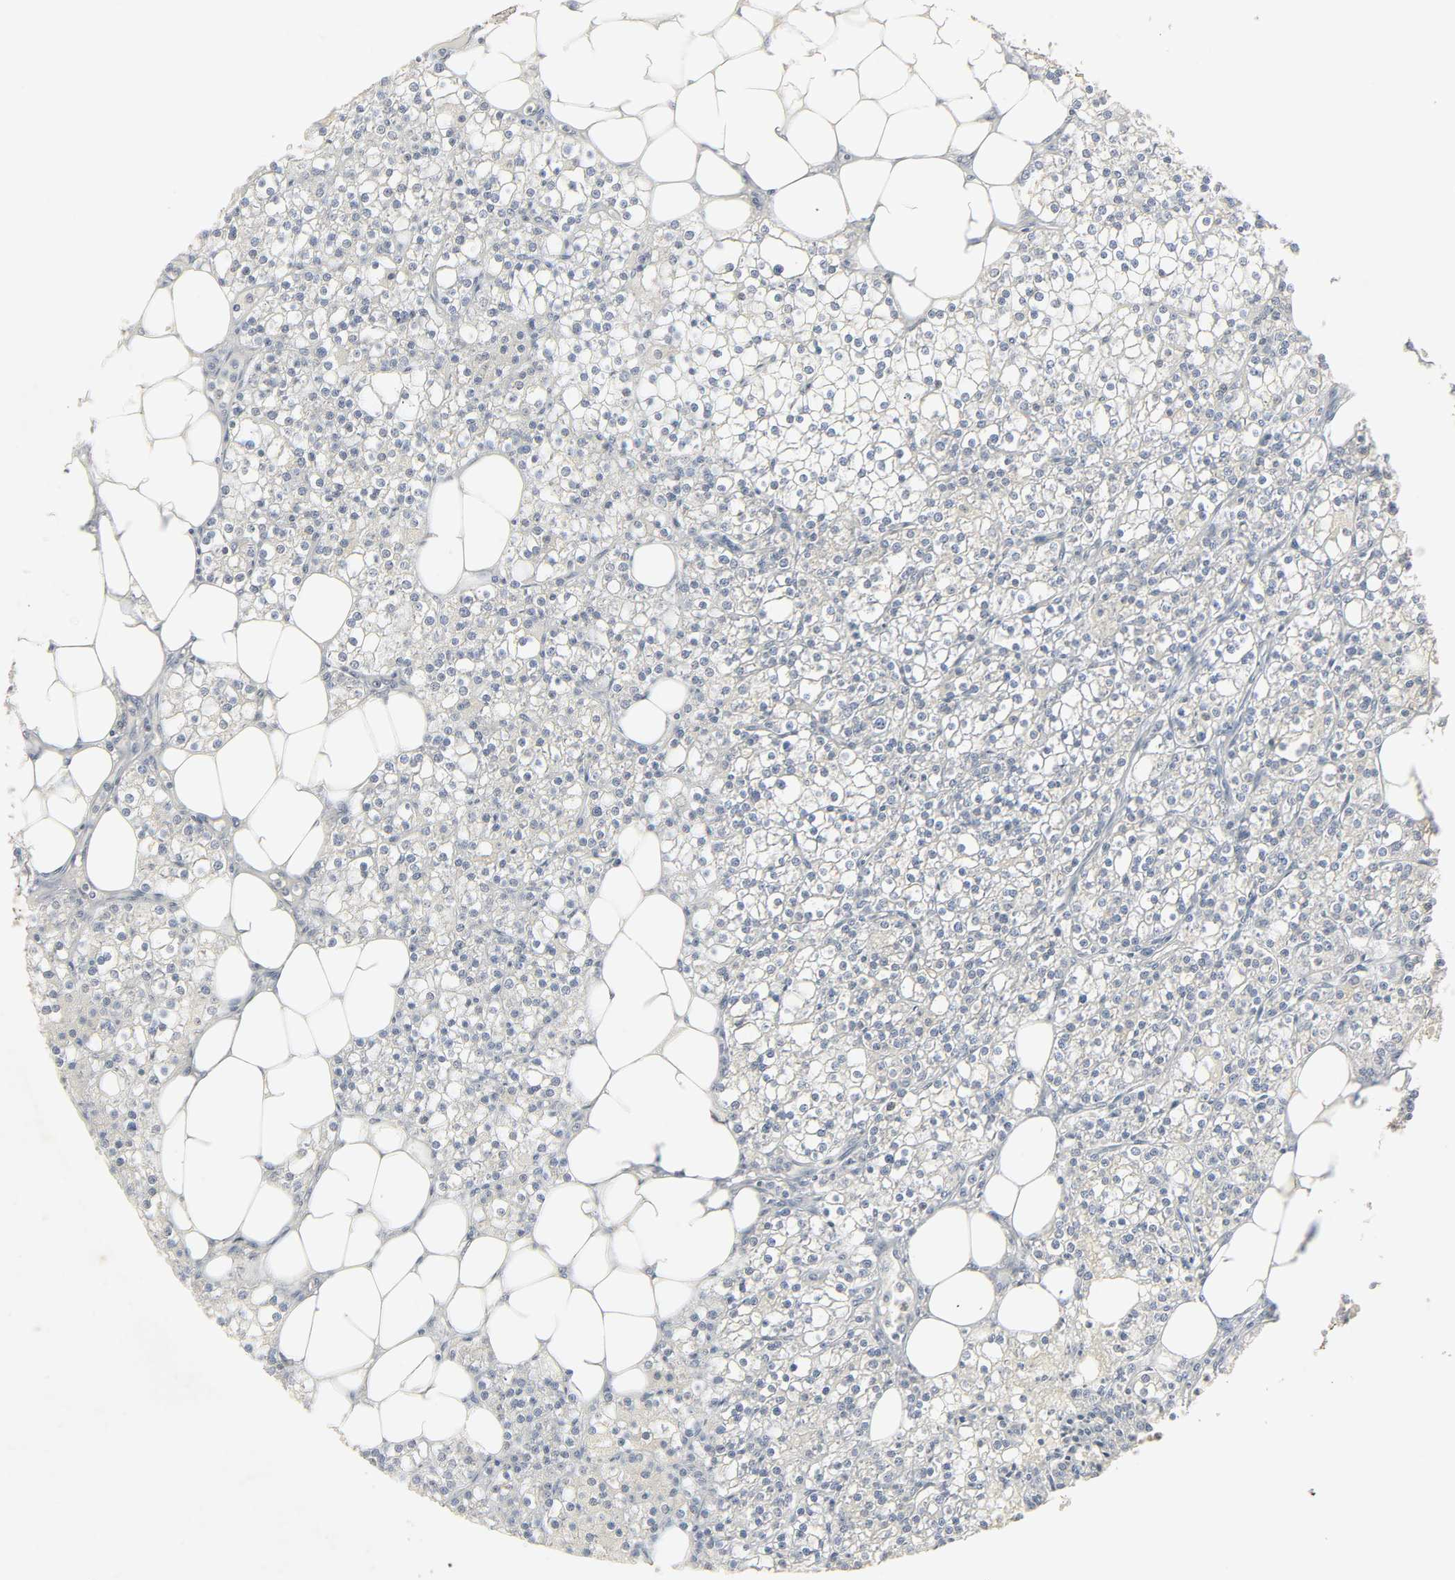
{"staining": {"intensity": "moderate", "quantity": "25%-75%", "location": "cytoplasmic/membranous"}, "tissue": "parathyroid gland", "cell_type": "Glandular cells", "image_type": "normal", "snomed": [{"axis": "morphology", "description": "Normal tissue, NOS"}, {"axis": "topography", "description": "Parathyroid gland"}], "caption": "Brown immunohistochemical staining in normal parathyroid gland demonstrates moderate cytoplasmic/membranous staining in approximately 25%-75% of glandular cells. (DAB = brown stain, brightfield microscopy at high magnification).", "gene": "MAPKAPK5", "patient": {"sex": "female", "age": 63}}